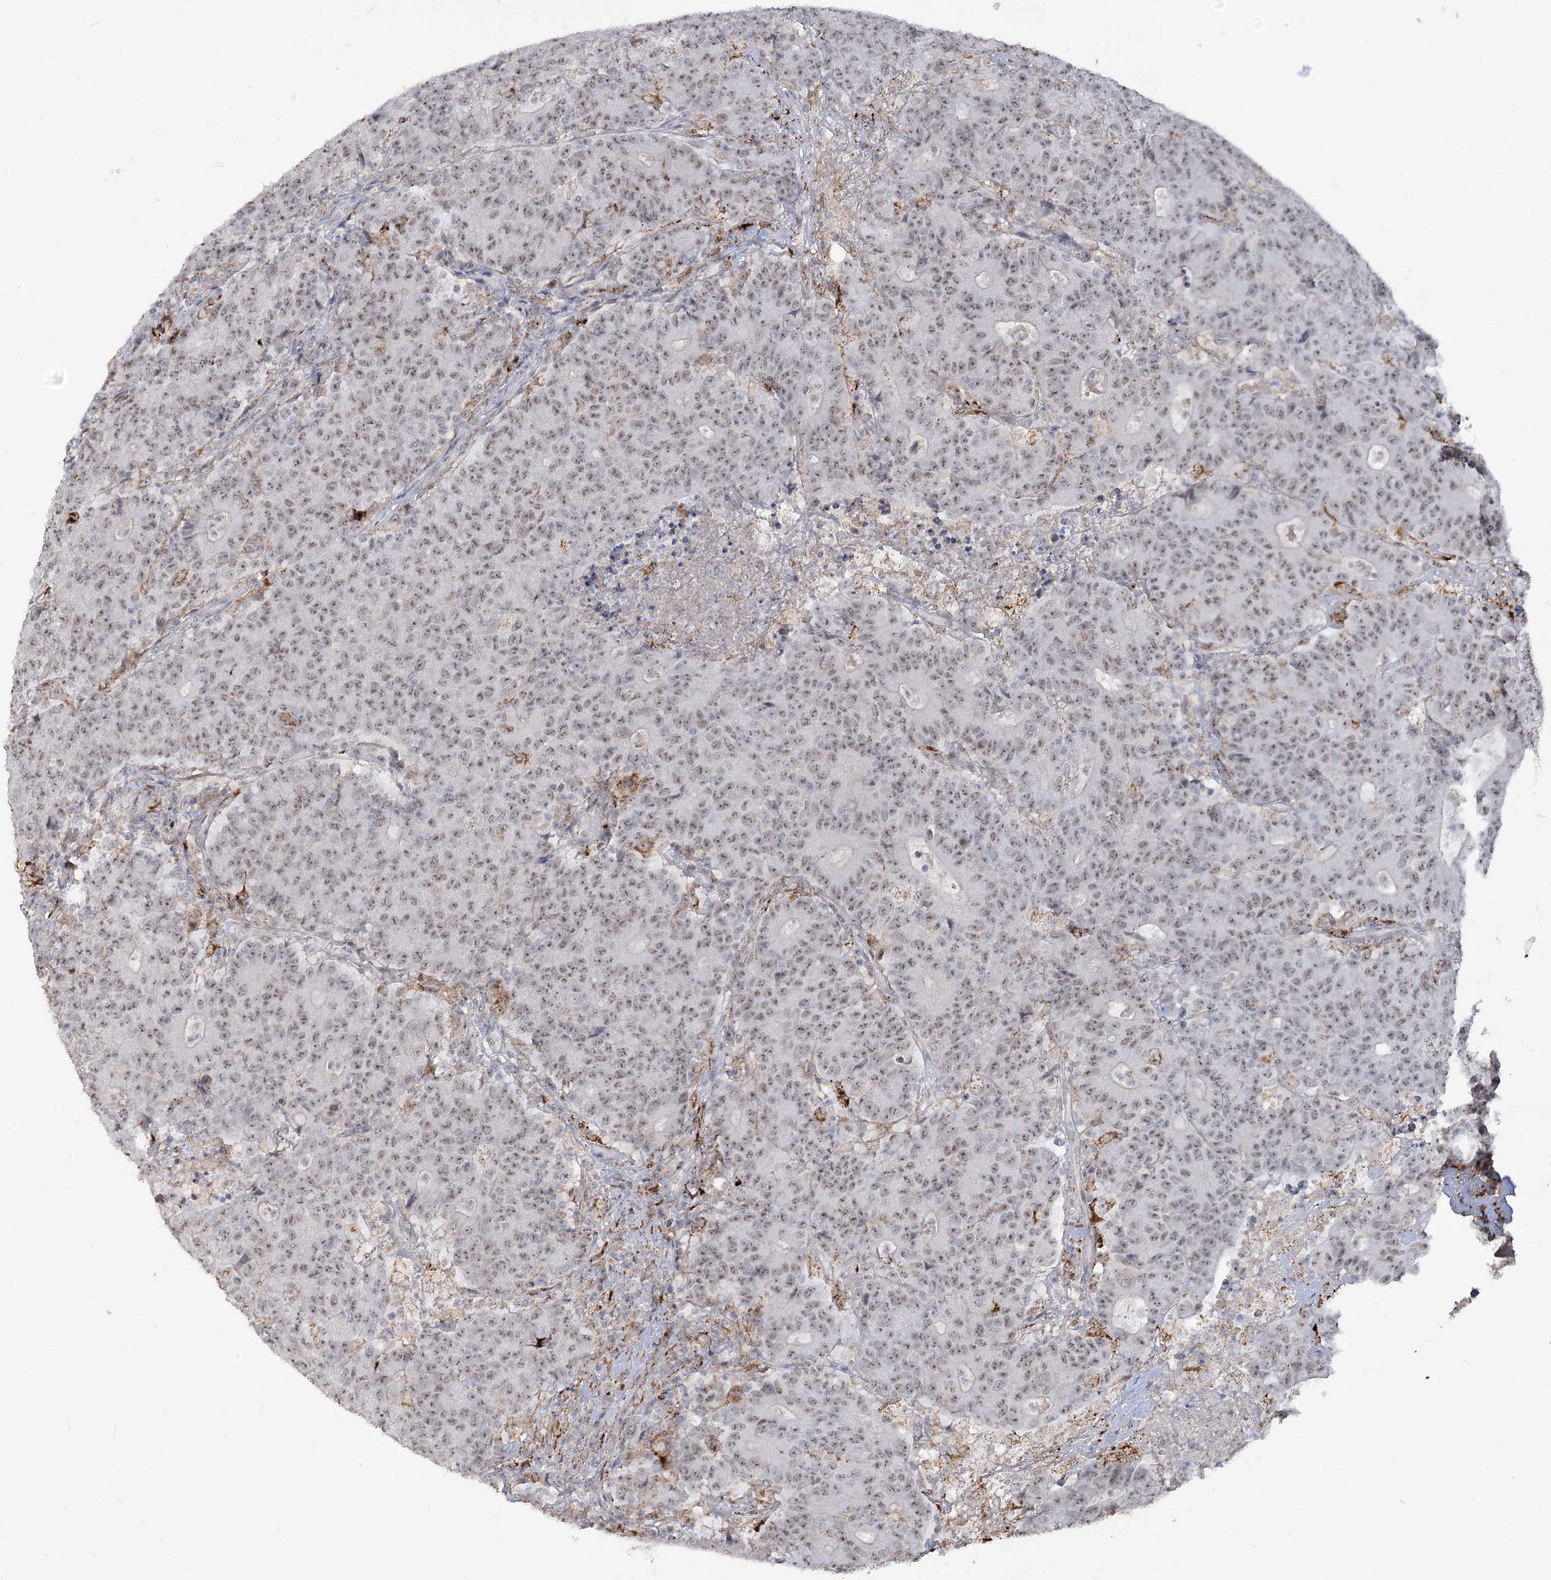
{"staining": {"intensity": "weak", "quantity": ">75%", "location": "nuclear"}, "tissue": "colorectal cancer", "cell_type": "Tumor cells", "image_type": "cancer", "snomed": [{"axis": "morphology", "description": "Adenocarcinoma, NOS"}, {"axis": "topography", "description": "Colon"}], "caption": "Protein analysis of adenocarcinoma (colorectal) tissue exhibits weak nuclear expression in about >75% of tumor cells.", "gene": "ZSCAN23", "patient": {"sex": "female", "age": 75}}